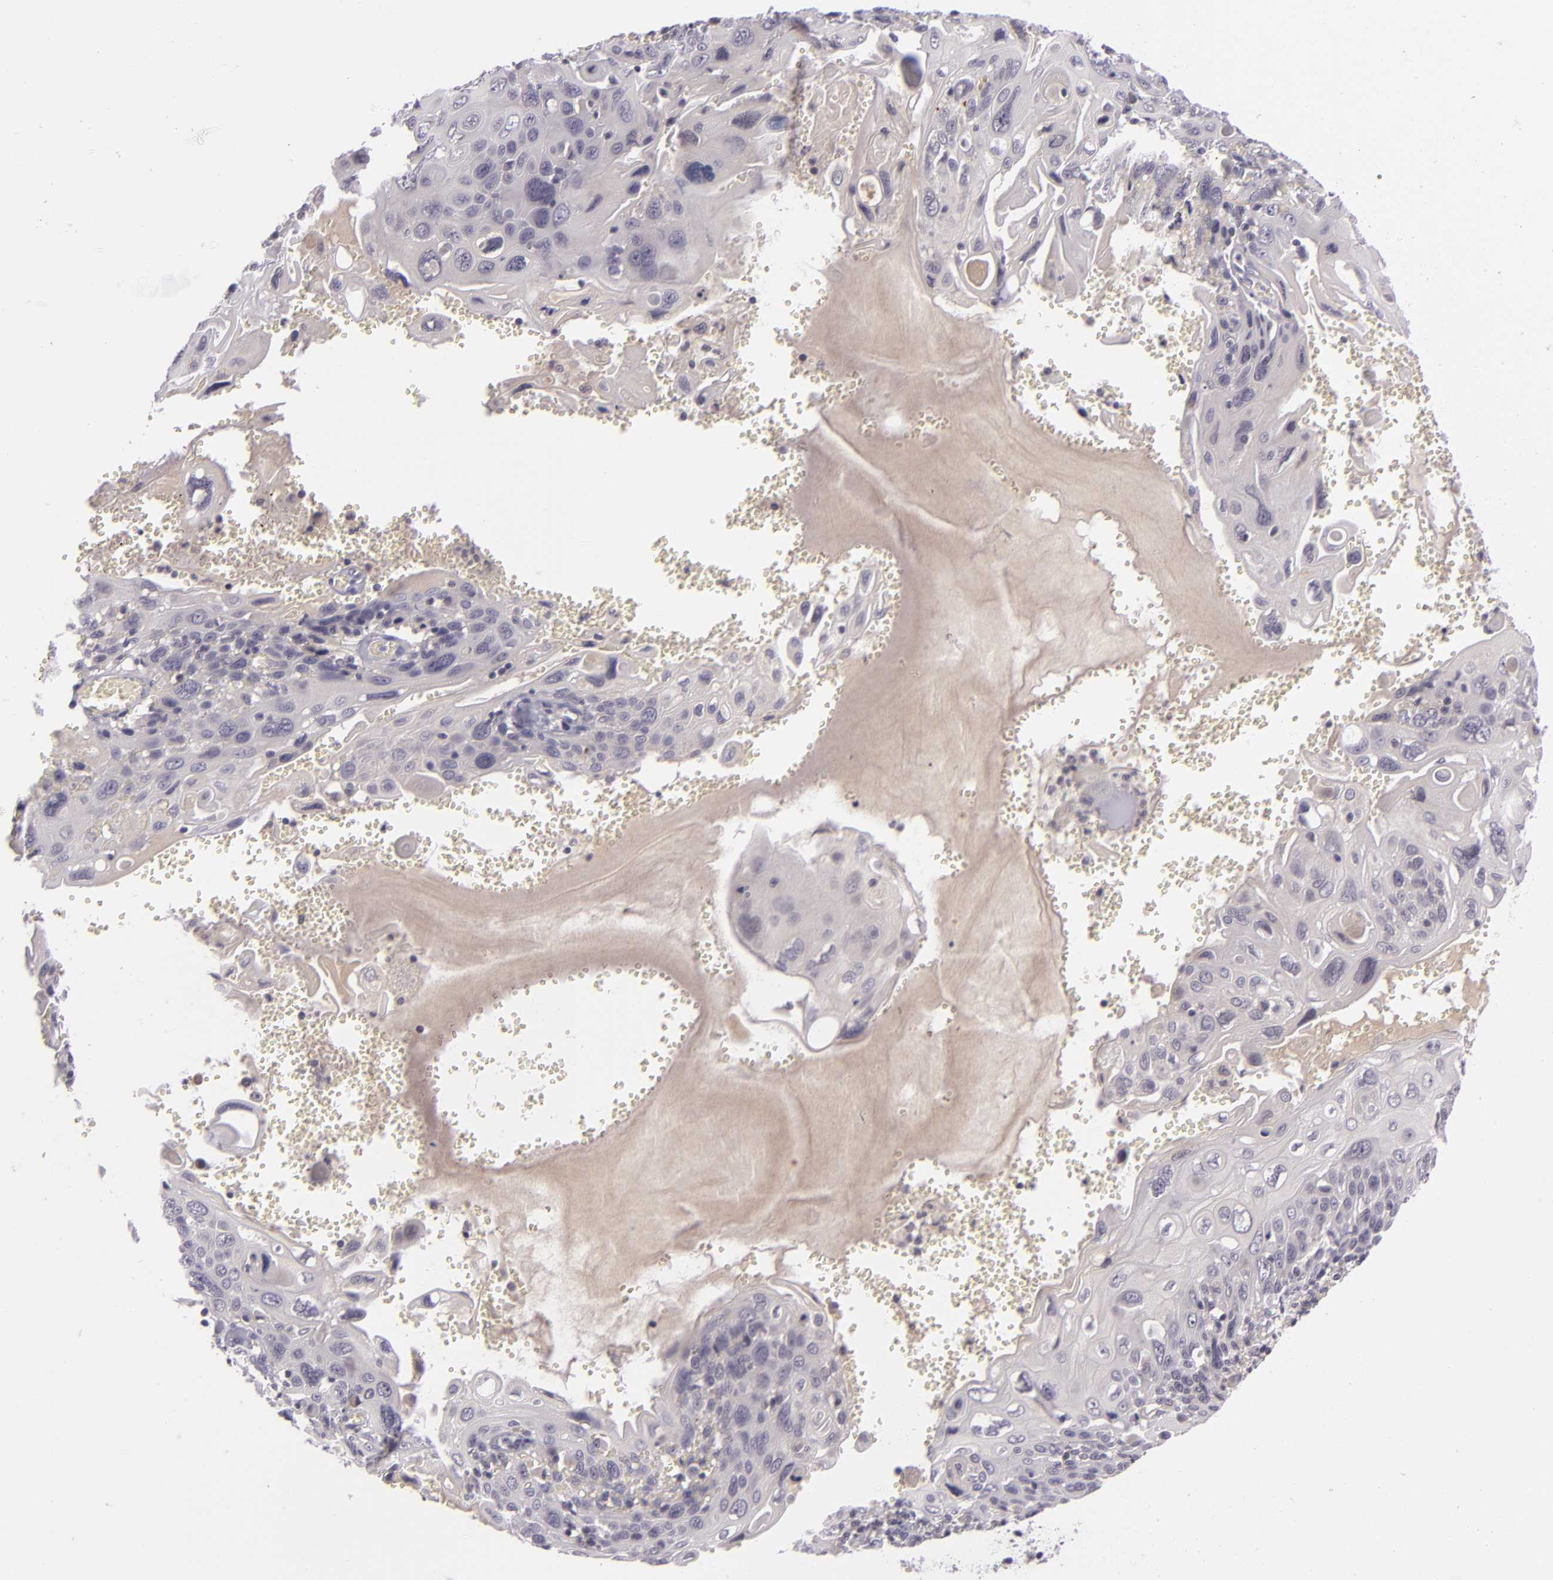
{"staining": {"intensity": "negative", "quantity": "none", "location": "none"}, "tissue": "cervical cancer", "cell_type": "Tumor cells", "image_type": "cancer", "snomed": [{"axis": "morphology", "description": "Squamous cell carcinoma, NOS"}, {"axis": "topography", "description": "Cervix"}], "caption": "Protein analysis of cervical cancer (squamous cell carcinoma) shows no significant positivity in tumor cells. Nuclei are stained in blue.", "gene": "DAG1", "patient": {"sex": "female", "age": 54}}